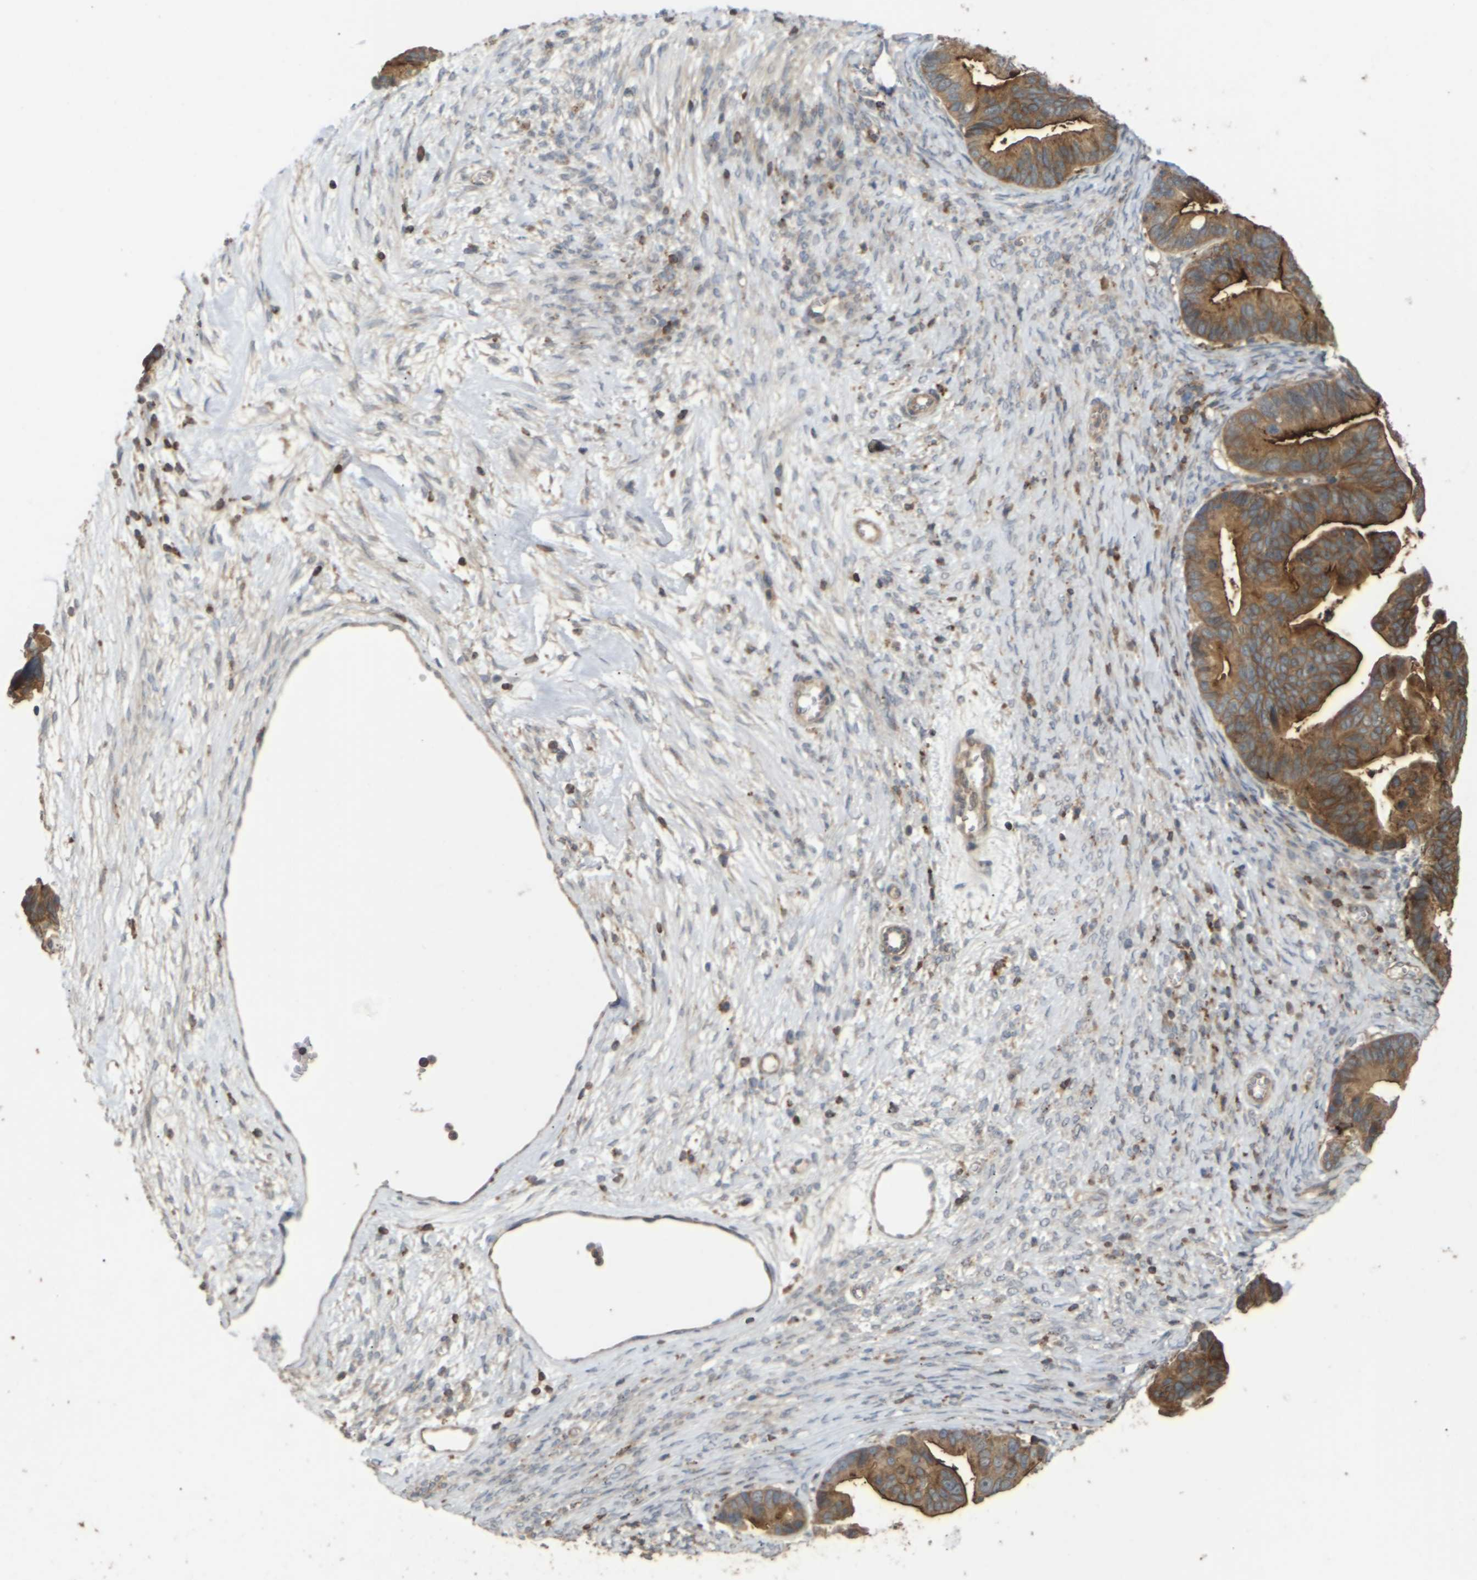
{"staining": {"intensity": "strong", "quantity": ">75%", "location": "cytoplasmic/membranous"}, "tissue": "ovarian cancer", "cell_type": "Tumor cells", "image_type": "cancer", "snomed": [{"axis": "morphology", "description": "Cystadenocarcinoma, serous, NOS"}, {"axis": "topography", "description": "Ovary"}], "caption": "Tumor cells exhibit high levels of strong cytoplasmic/membranous expression in about >75% of cells in human ovarian serous cystadenocarcinoma. (Stains: DAB in brown, nuclei in blue, Microscopy: brightfield microscopy at high magnification).", "gene": "KSR1", "patient": {"sex": "female", "age": 56}}